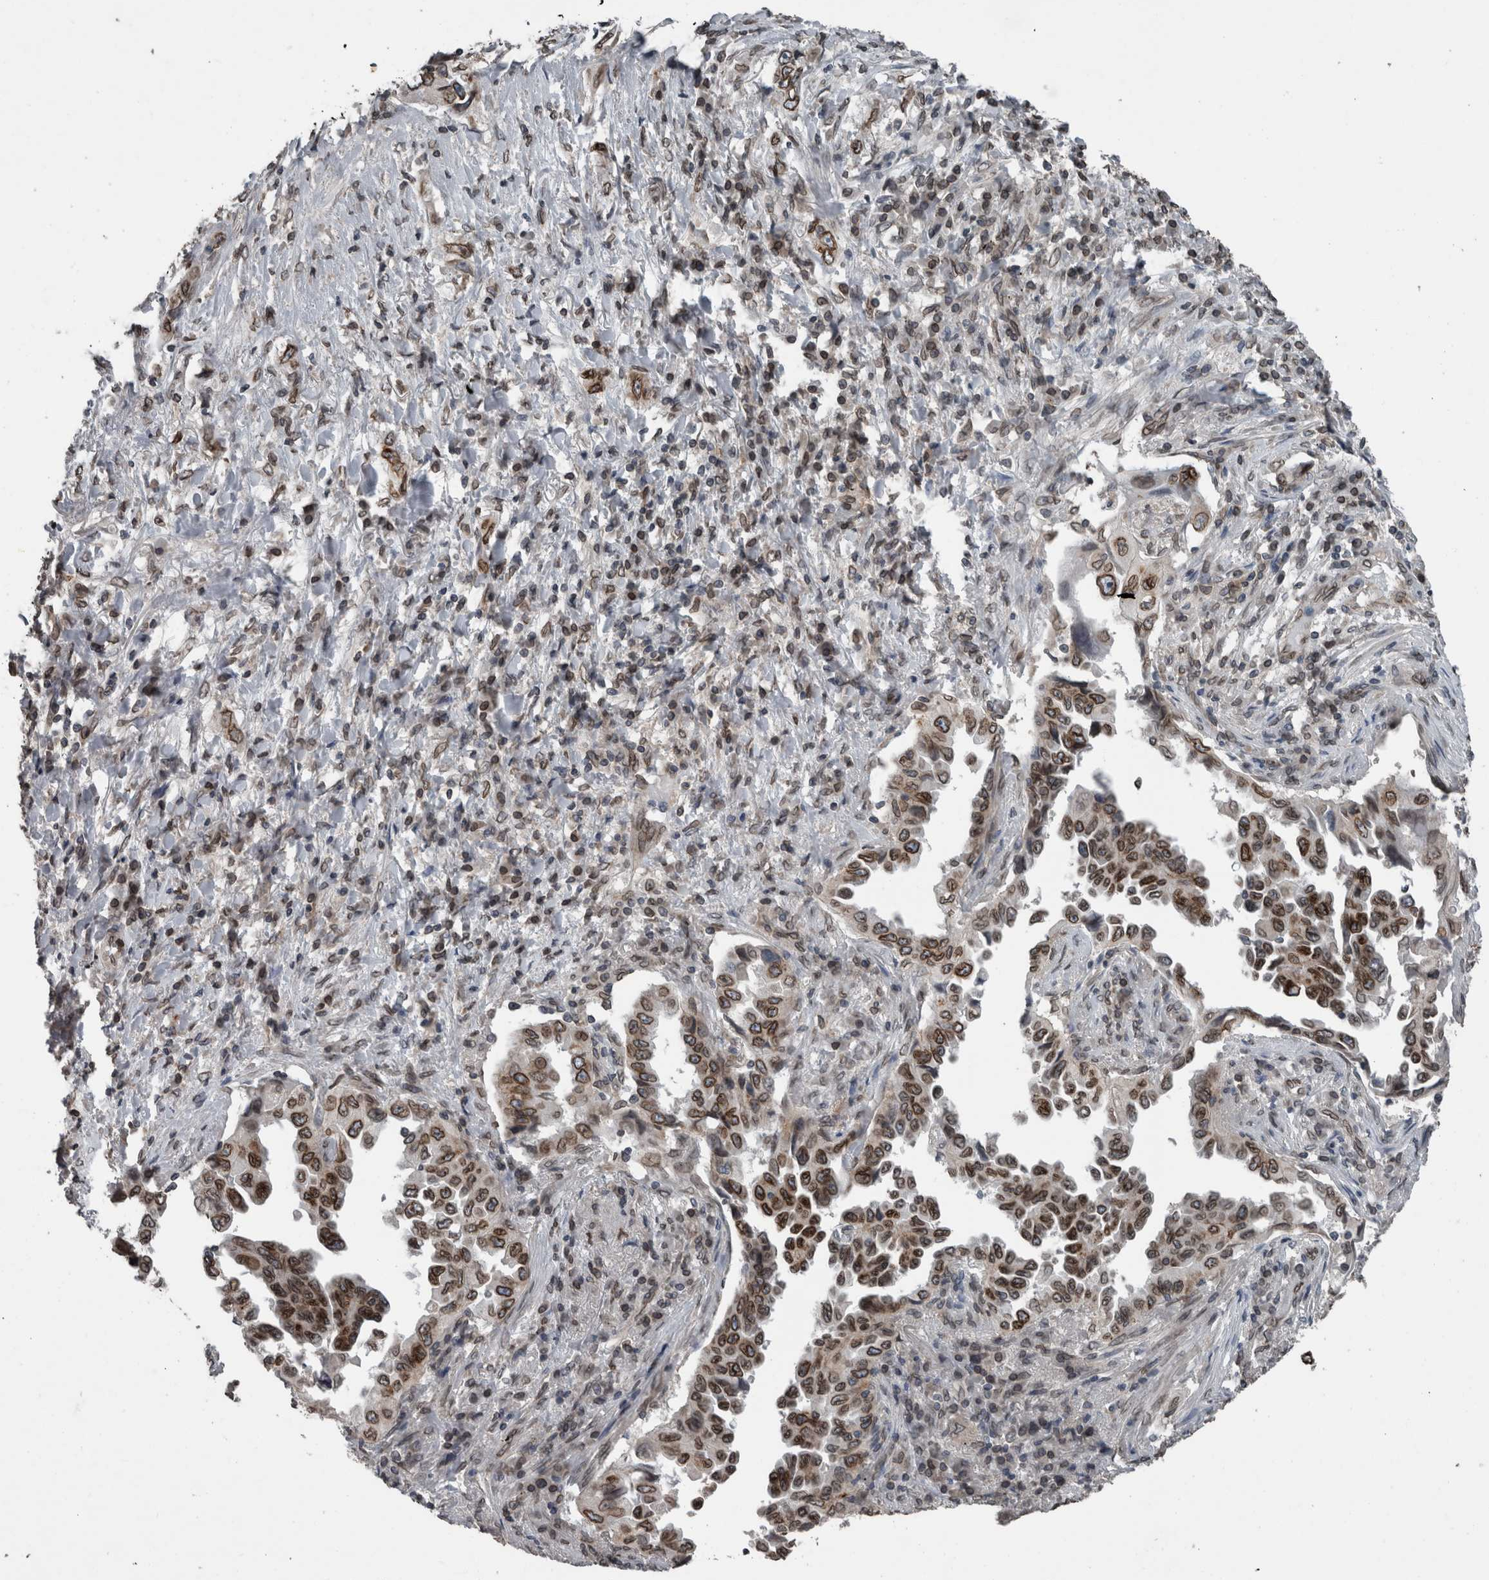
{"staining": {"intensity": "strong", "quantity": ">75%", "location": "cytoplasmic/membranous,nuclear"}, "tissue": "lung cancer", "cell_type": "Tumor cells", "image_type": "cancer", "snomed": [{"axis": "morphology", "description": "Adenocarcinoma, NOS"}, {"axis": "topography", "description": "Lung"}], "caption": "Strong cytoplasmic/membranous and nuclear protein staining is appreciated in approximately >75% of tumor cells in lung adenocarcinoma. The protein of interest is shown in brown color, while the nuclei are stained blue.", "gene": "RANBP2", "patient": {"sex": "female", "age": 51}}